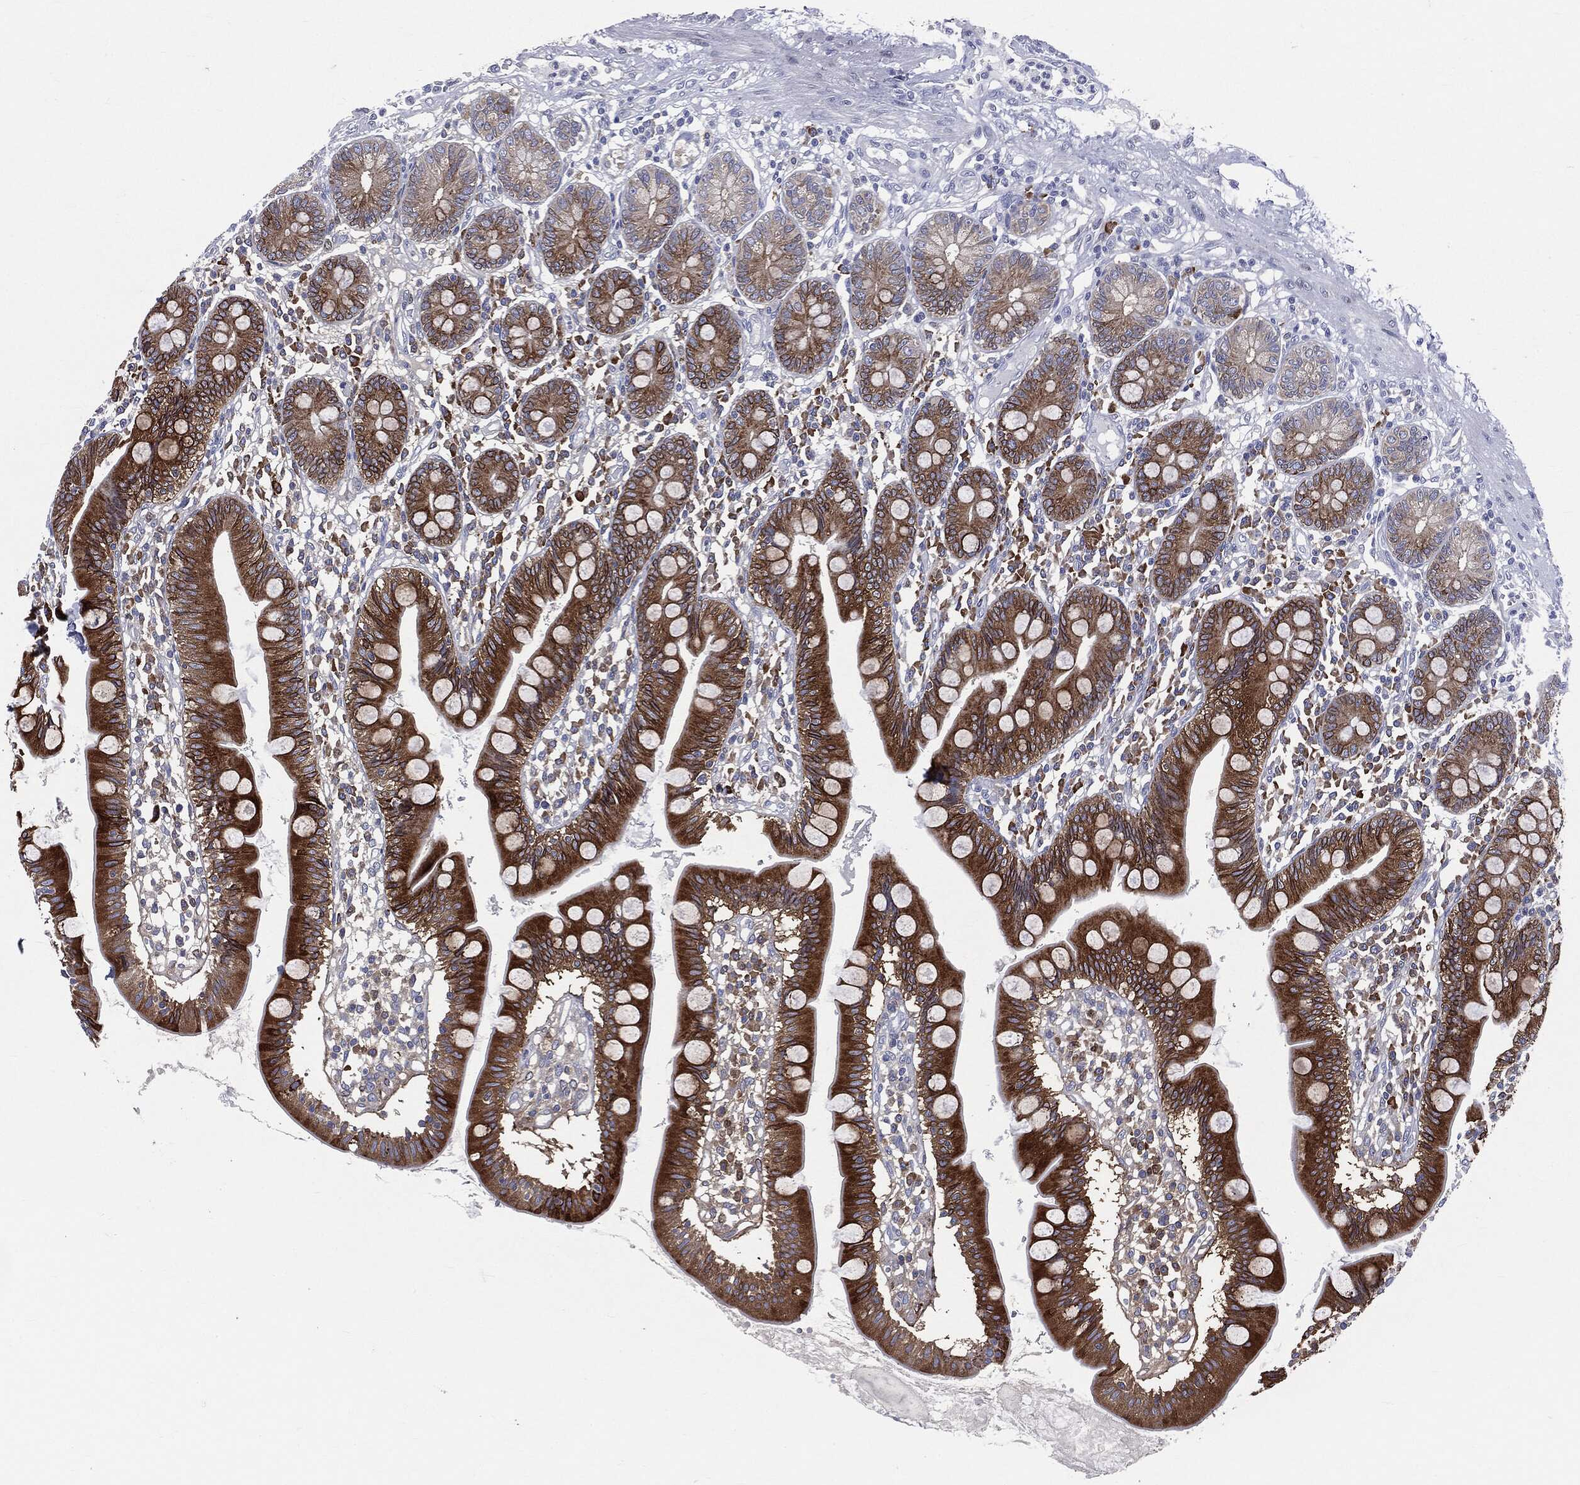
{"staining": {"intensity": "strong", "quantity": ">75%", "location": "cytoplasmic/membranous,nuclear"}, "tissue": "small intestine", "cell_type": "Glandular cells", "image_type": "normal", "snomed": [{"axis": "morphology", "description": "Normal tissue, NOS"}, {"axis": "topography", "description": "Small intestine"}], "caption": "Immunohistochemical staining of normal human small intestine shows >75% levels of strong cytoplasmic/membranous,nuclear protein positivity in approximately >75% of glandular cells.", "gene": "PTGS2", "patient": {"sex": "male", "age": 88}}